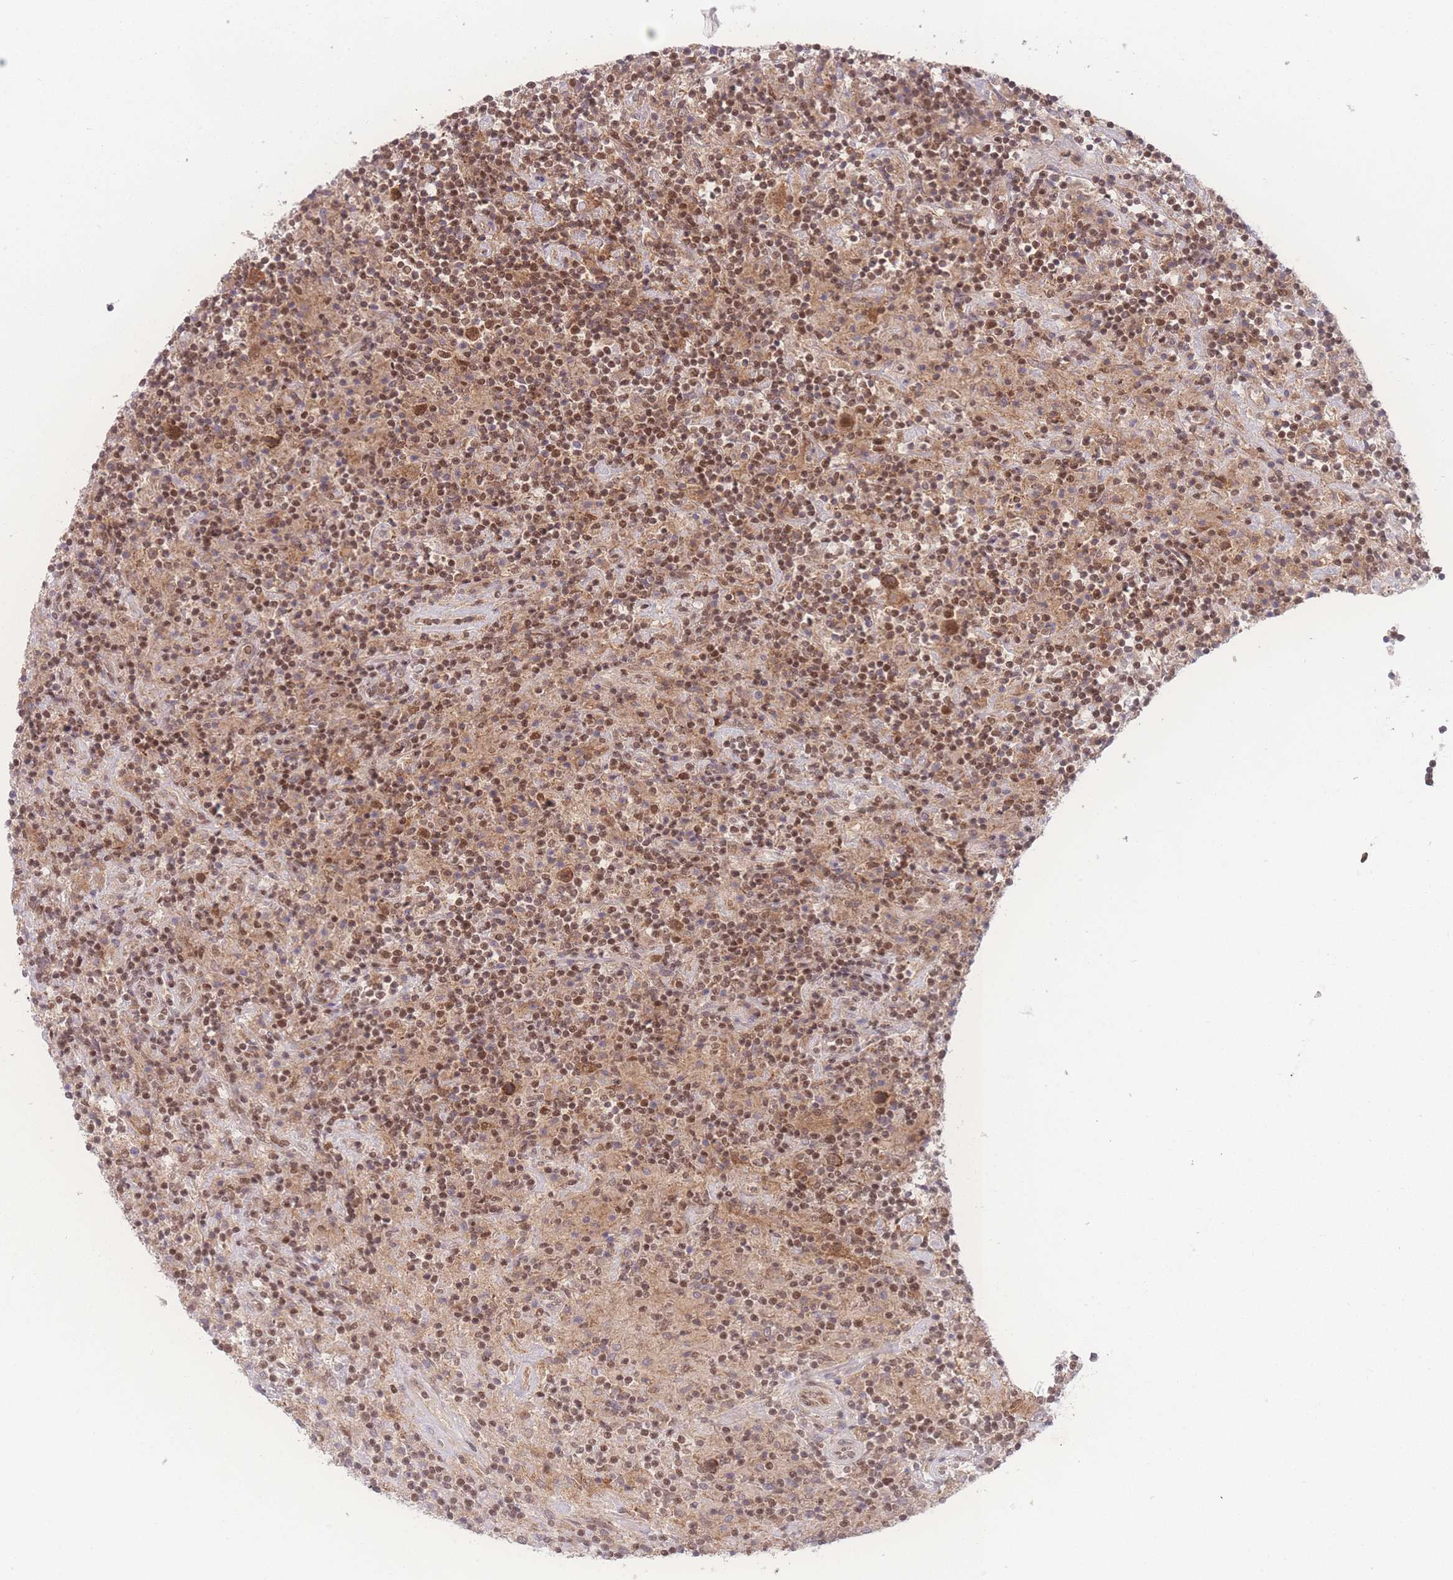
{"staining": {"intensity": "moderate", "quantity": ">75%", "location": "nuclear"}, "tissue": "lymphoma", "cell_type": "Tumor cells", "image_type": "cancer", "snomed": [{"axis": "morphology", "description": "Hodgkin's disease, NOS"}, {"axis": "topography", "description": "Lymph node"}], "caption": "This micrograph exhibits immunohistochemistry staining of human Hodgkin's disease, with medium moderate nuclear positivity in about >75% of tumor cells.", "gene": "RAVER1", "patient": {"sex": "male", "age": 70}}